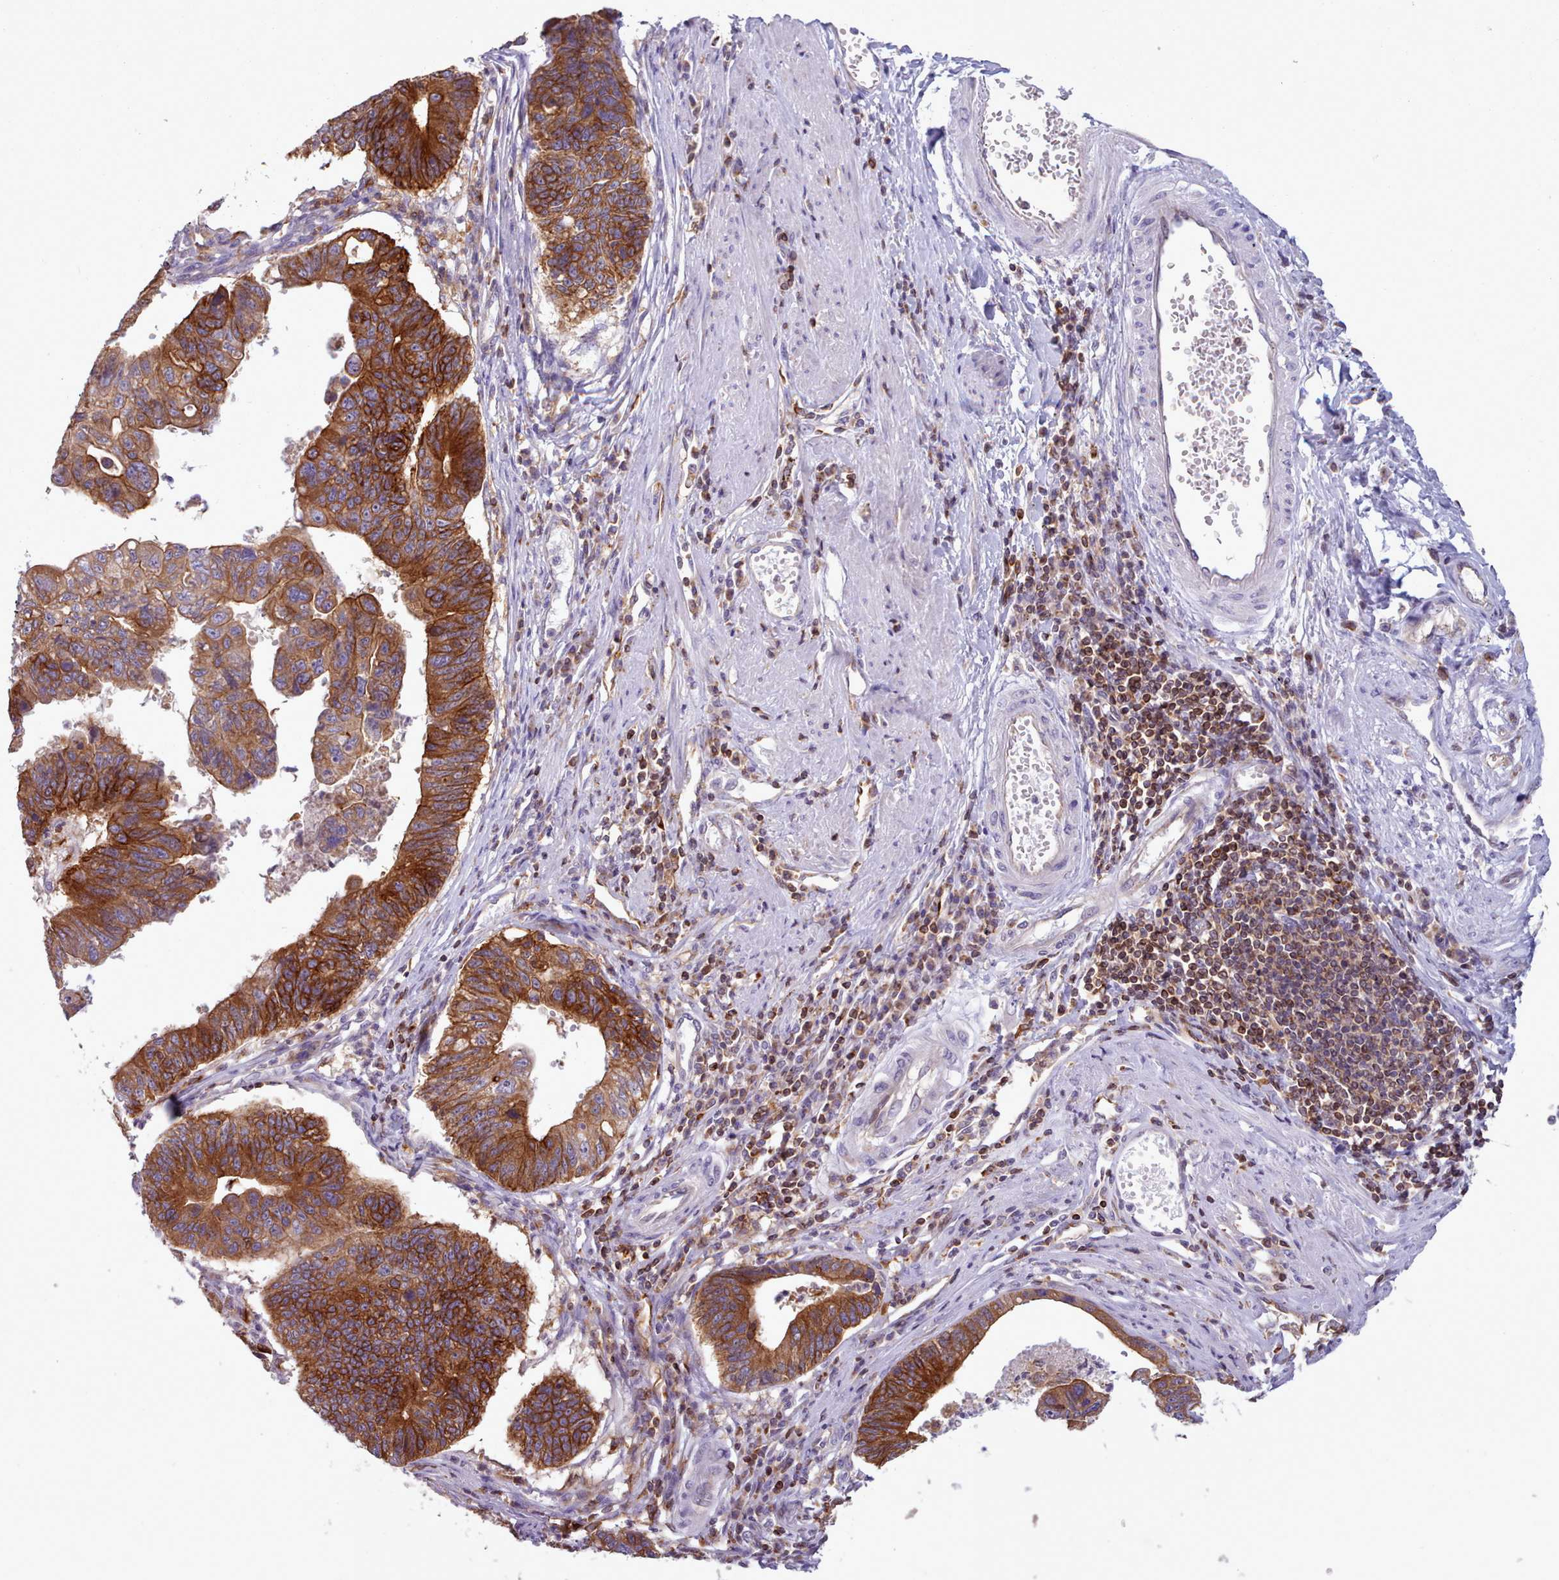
{"staining": {"intensity": "strong", "quantity": ">75%", "location": "cytoplasmic/membranous"}, "tissue": "stomach cancer", "cell_type": "Tumor cells", "image_type": "cancer", "snomed": [{"axis": "morphology", "description": "Adenocarcinoma, NOS"}, {"axis": "topography", "description": "Stomach"}], "caption": "Strong cytoplasmic/membranous protein positivity is seen in approximately >75% of tumor cells in stomach adenocarcinoma. (DAB IHC with brightfield microscopy, high magnification).", "gene": "CRYBG1", "patient": {"sex": "male", "age": 59}}